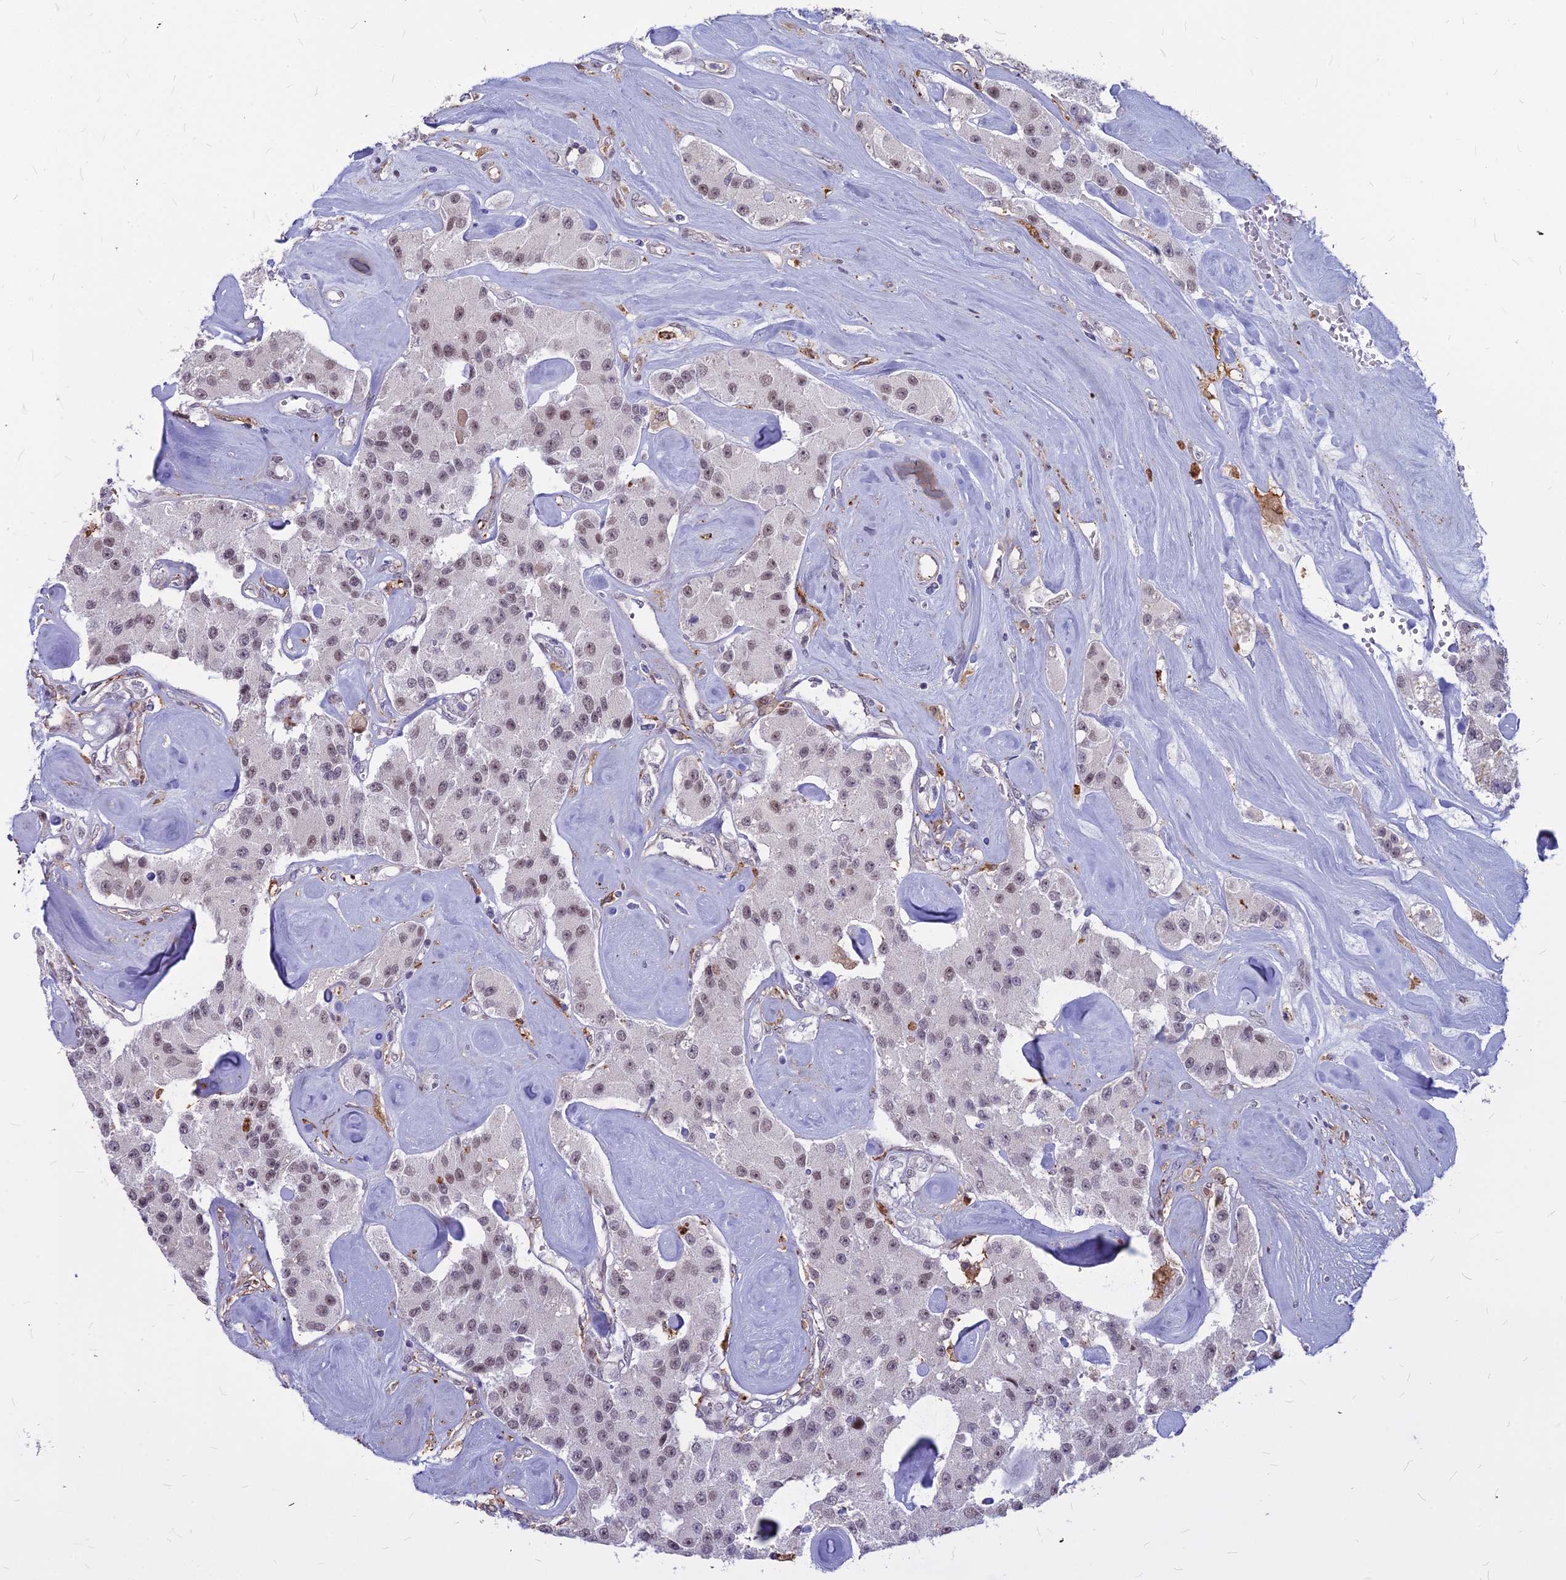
{"staining": {"intensity": "weak", "quantity": "<25%", "location": "nuclear"}, "tissue": "carcinoid", "cell_type": "Tumor cells", "image_type": "cancer", "snomed": [{"axis": "morphology", "description": "Carcinoid, malignant, NOS"}, {"axis": "topography", "description": "Pancreas"}], "caption": "The IHC histopathology image has no significant staining in tumor cells of carcinoid tissue. (DAB IHC with hematoxylin counter stain).", "gene": "ALG10", "patient": {"sex": "male", "age": 41}}